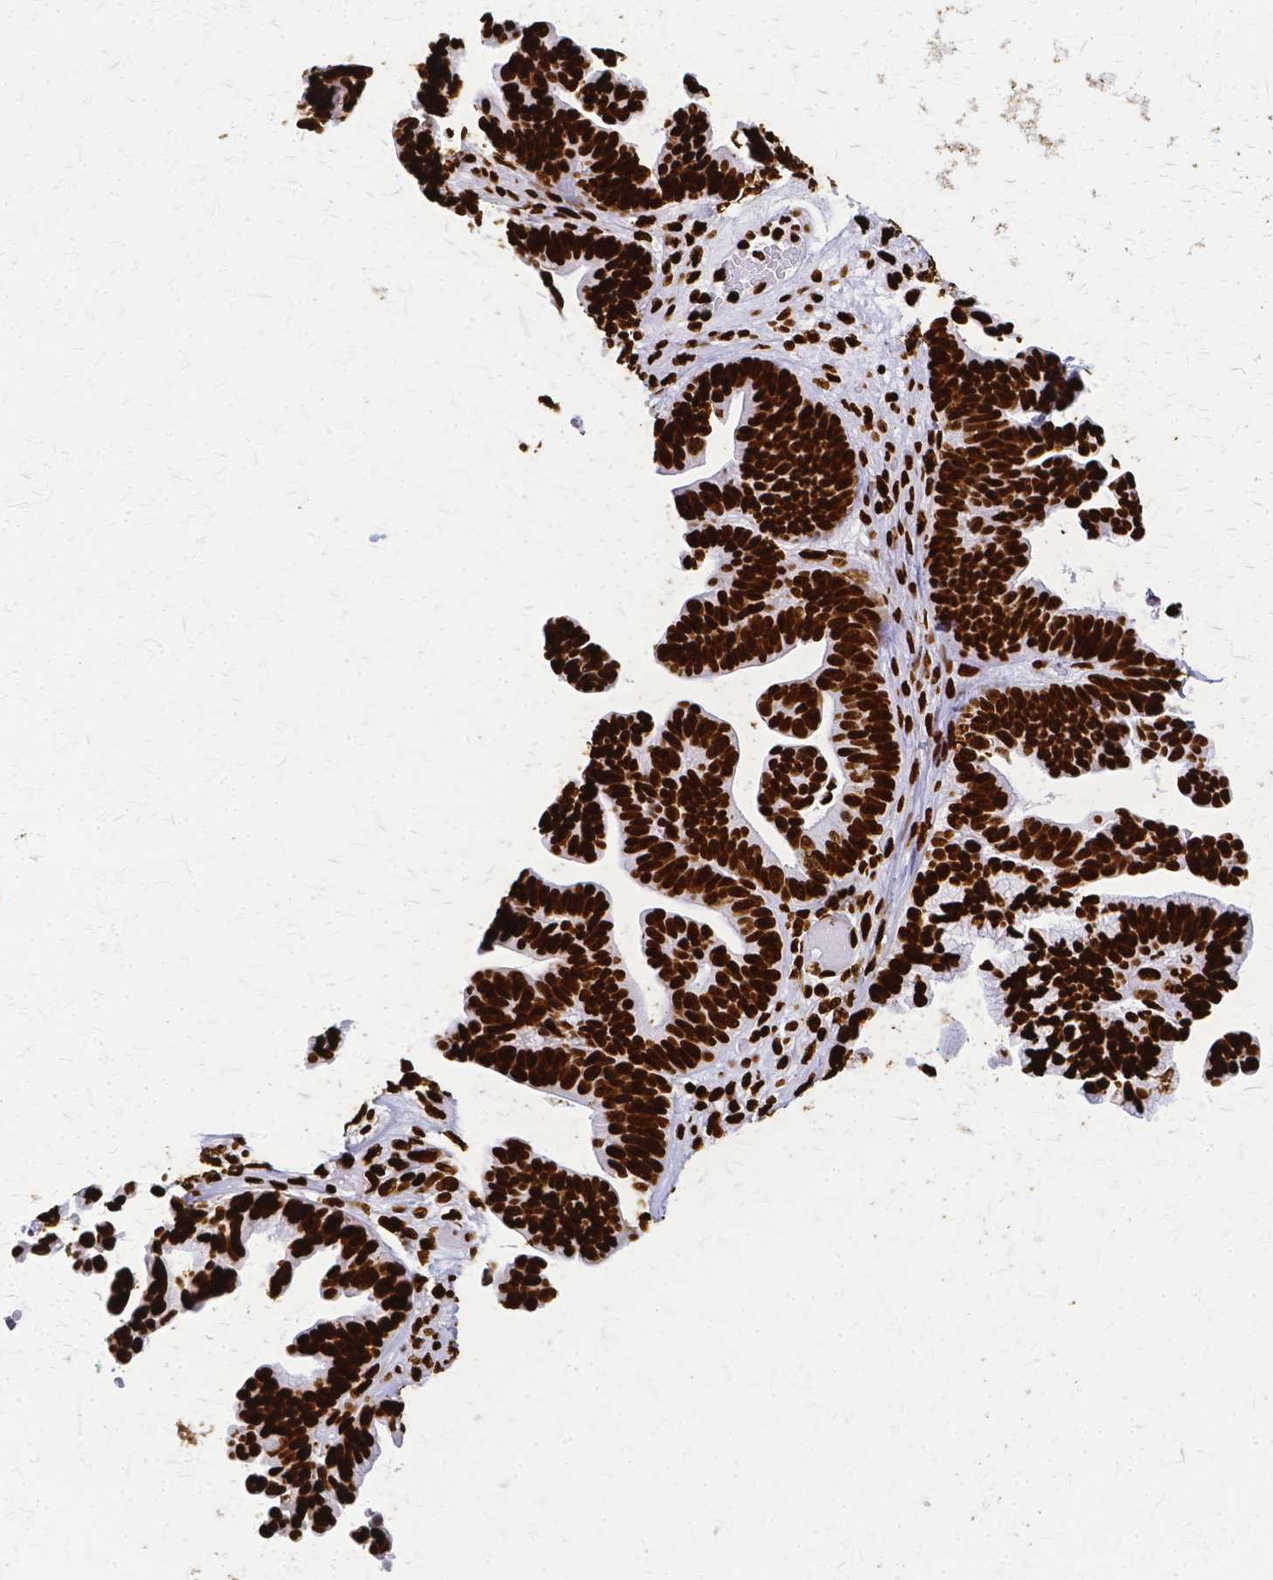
{"staining": {"intensity": "strong", "quantity": ">75%", "location": "nuclear"}, "tissue": "ovarian cancer", "cell_type": "Tumor cells", "image_type": "cancer", "snomed": [{"axis": "morphology", "description": "Cystadenocarcinoma, serous, NOS"}, {"axis": "topography", "description": "Ovary"}], "caption": "Immunohistochemical staining of human ovarian cancer shows strong nuclear protein staining in about >75% of tumor cells.", "gene": "SFPQ", "patient": {"sex": "female", "age": 56}}